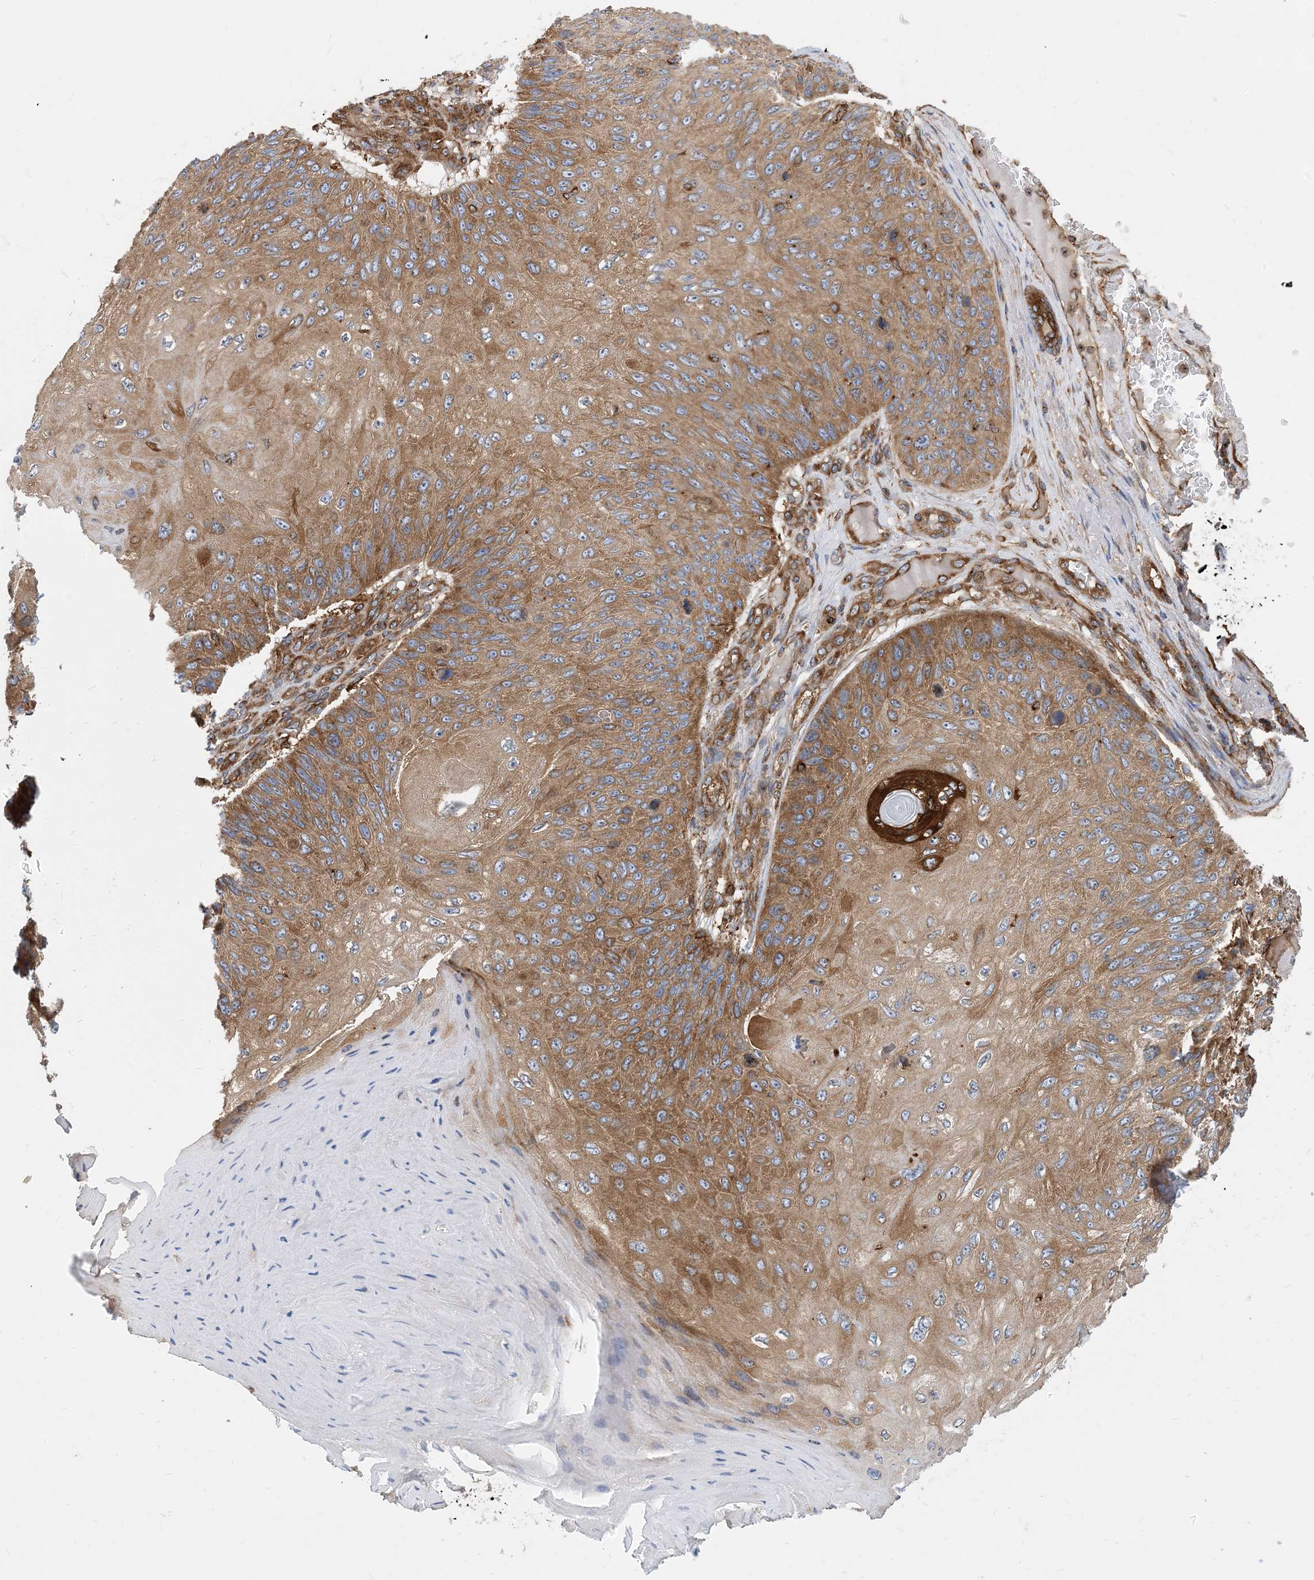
{"staining": {"intensity": "moderate", "quantity": ">75%", "location": "cytoplasmic/membranous"}, "tissue": "skin cancer", "cell_type": "Tumor cells", "image_type": "cancer", "snomed": [{"axis": "morphology", "description": "Squamous cell carcinoma, NOS"}, {"axis": "topography", "description": "Skin"}], "caption": "Immunohistochemistry (IHC) (DAB (3,3'-diaminobenzidine)) staining of skin cancer (squamous cell carcinoma) demonstrates moderate cytoplasmic/membranous protein positivity in about >75% of tumor cells.", "gene": "DYNC1LI1", "patient": {"sex": "female", "age": 88}}